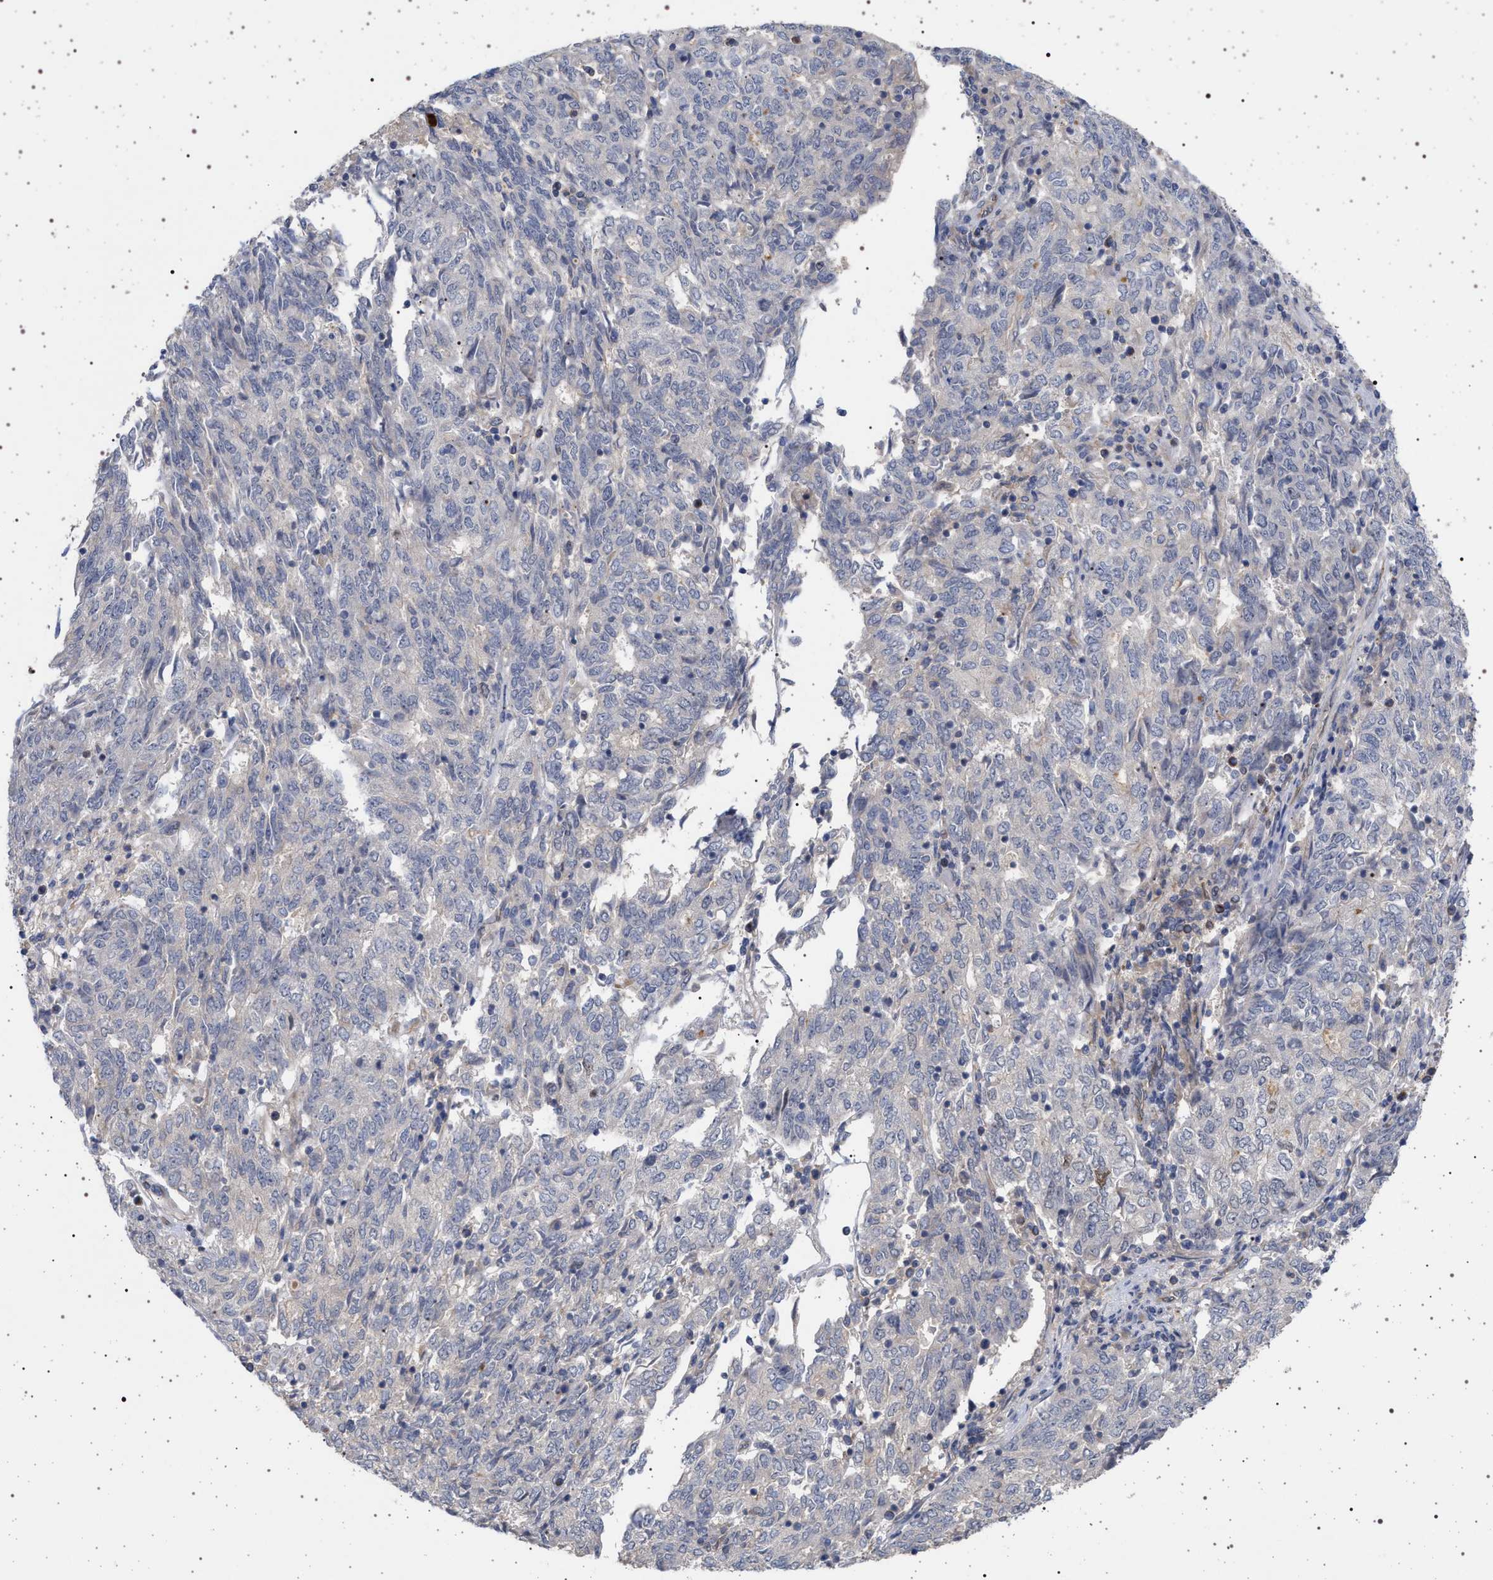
{"staining": {"intensity": "negative", "quantity": "none", "location": "none"}, "tissue": "endometrial cancer", "cell_type": "Tumor cells", "image_type": "cancer", "snomed": [{"axis": "morphology", "description": "Adenocarcinoma, NOS"}, {"axis": "topography", "description": "Endometrium"}], "caption": "Tumor cells are negative for protein expression in human adenocarcinoma (endometrial). (Brightfield microscopy of DAB immunohistochemistry at high magnification).", "gene": "RBM48", "patient": {"sex": "female", "age": 80}}